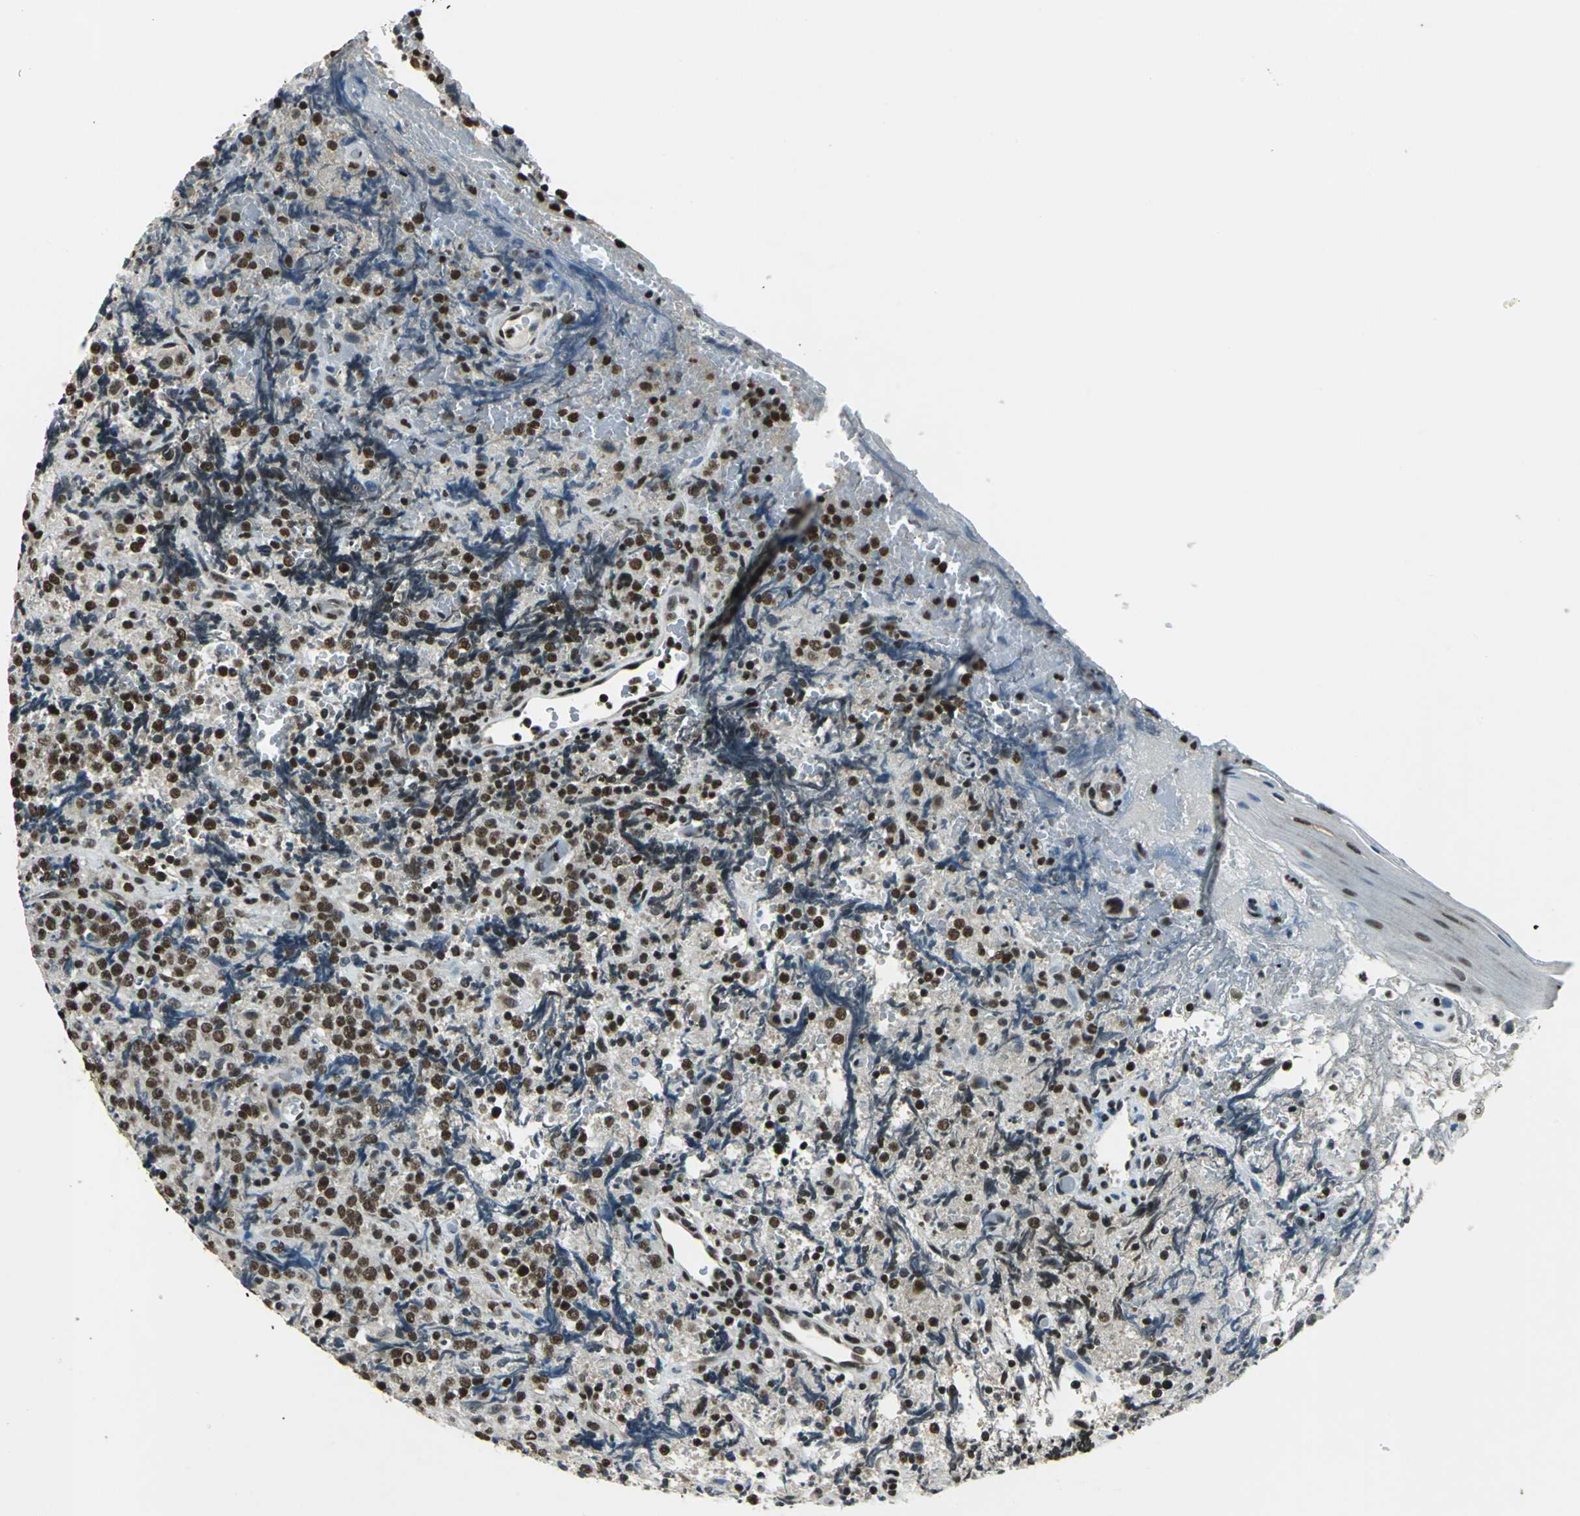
{"staining": {"intensity": "strong", "quantity": ">75%", "location": "nuclear"}, "tissue": "lymphoma", "cell_type": "Tumor cells", "image_type": "cancer", "snomed": [{"axis": "morphology", "description": "Malignant lymphoma, non-Hodgkin's type, High grade"}, {"axis": "topography", "description": "Tonsil"}], "caption": "Immunohistochemistry (DAB (3,3'-diaminobenzidine)) staining of lymphoma exhibits strong nuclear protein staining in approximately >75% of tumor cells.", "gene": "RBM14", "patient": {"sex": "female", "age": 36}}